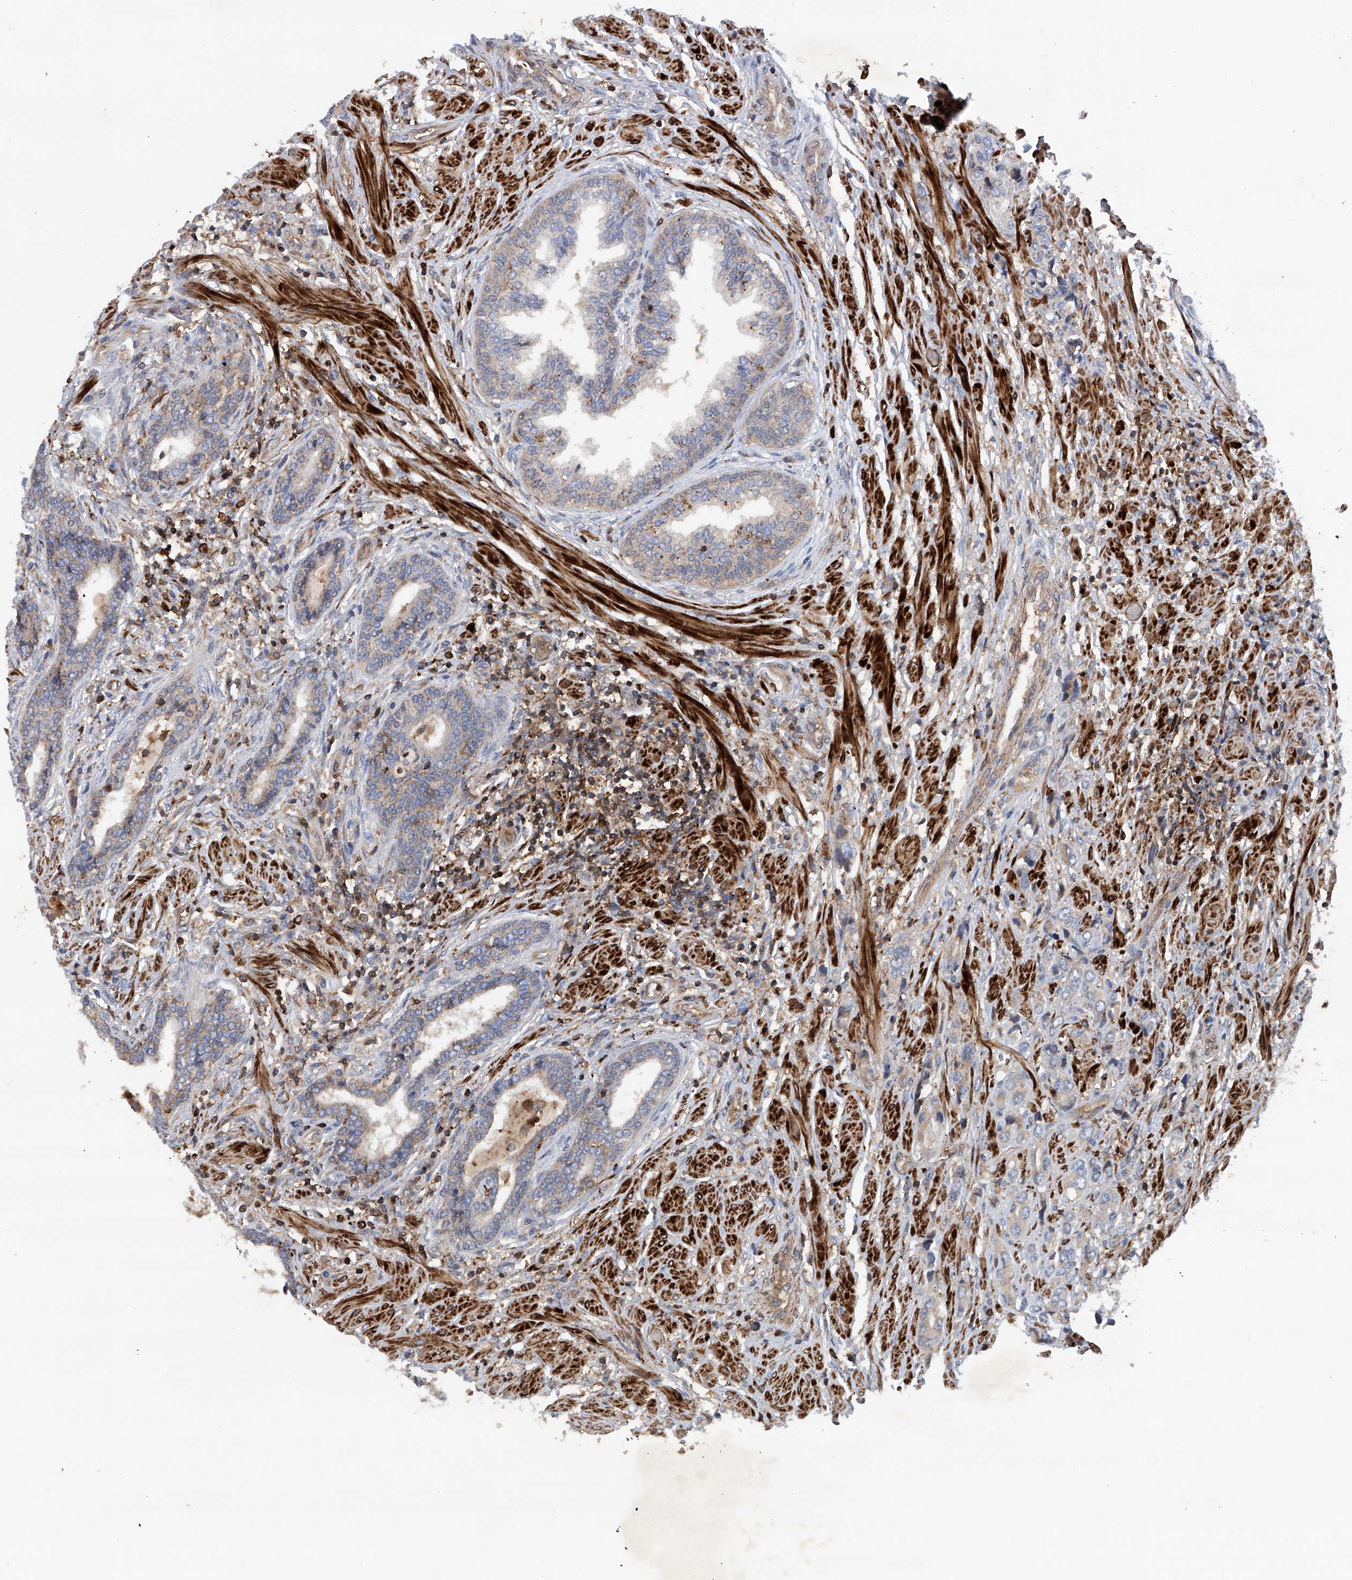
{"staining": {"intensity": "weak", "quantity": "25%-75%", "location": "cytoplasmic/membranous"}, "tissue": "prostate cancer", "cell_type": "Tumor cells", "image_type": "cancer", "snomed": [{"axis": "morphology", "description": "Adenocarcinoma, High grade"}, {"axis": "topography", "description": "Prostate"}], "caption": "There is low levels of weak cytoplasmic/membranous positivity in tumor cells of prostate cancer, as demonstrated by immunohistochemical staining (brown color).", "gene": "NT5C3A", "patient": {"sex": "male", "age": 61}}